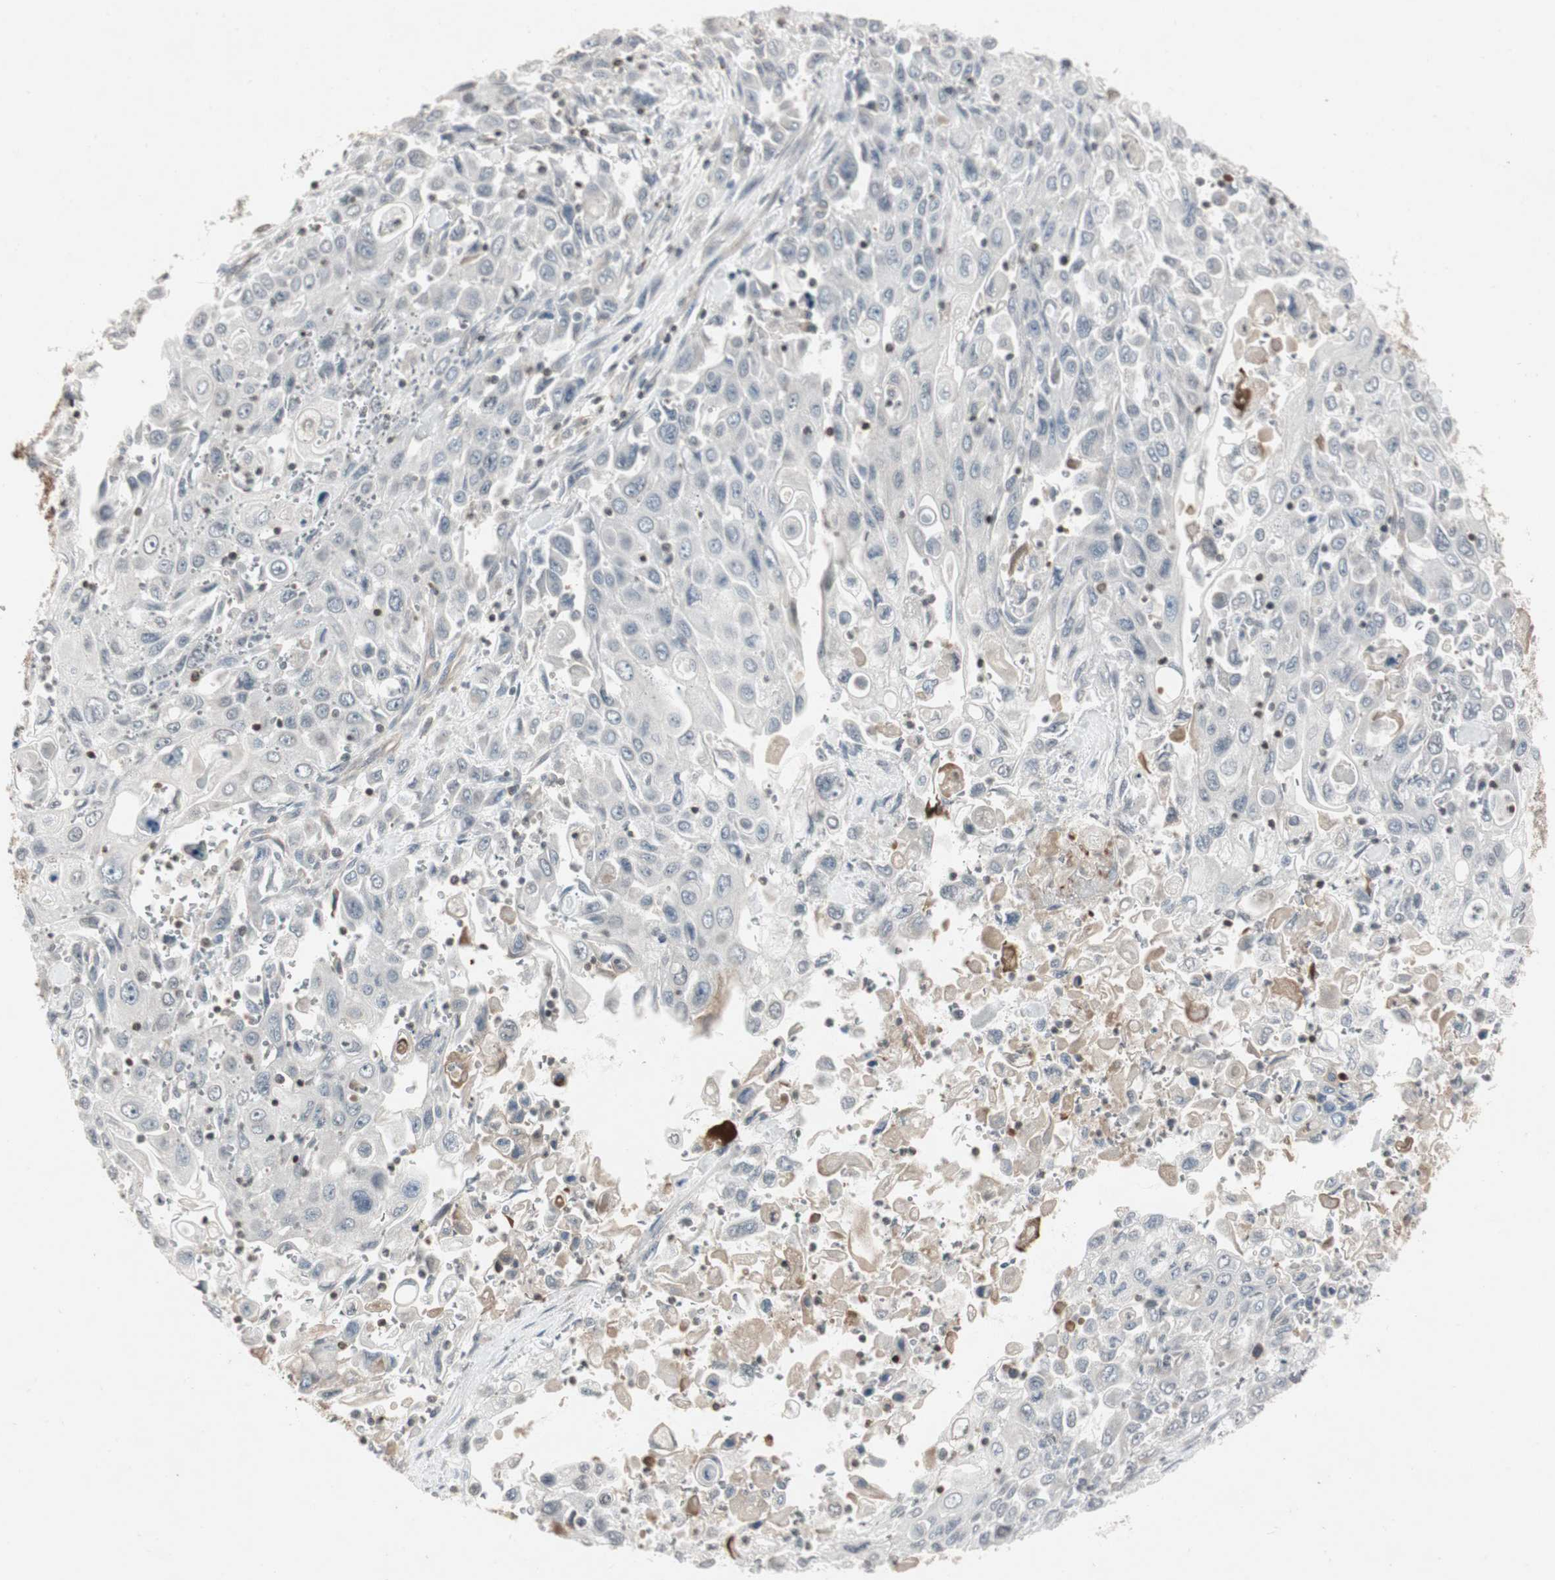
{"staining": {"intensity": "negative", "quantity": "none", "location": "none"}, "tissue": "pancreatic cancer", "cell_type": "Tumor cells", "image_type": "cancer", "snomed": [{"axis": "morphology", "description": "Adenocarcinoma, NOS"}, {"axis": "topography", "description": "Pancreas"}], "caption": "Tumor cells show no significant expression in pancreatic cancer.", "gene": "ARHGEF1", "patient": {"sex": "male", "age": 70}}